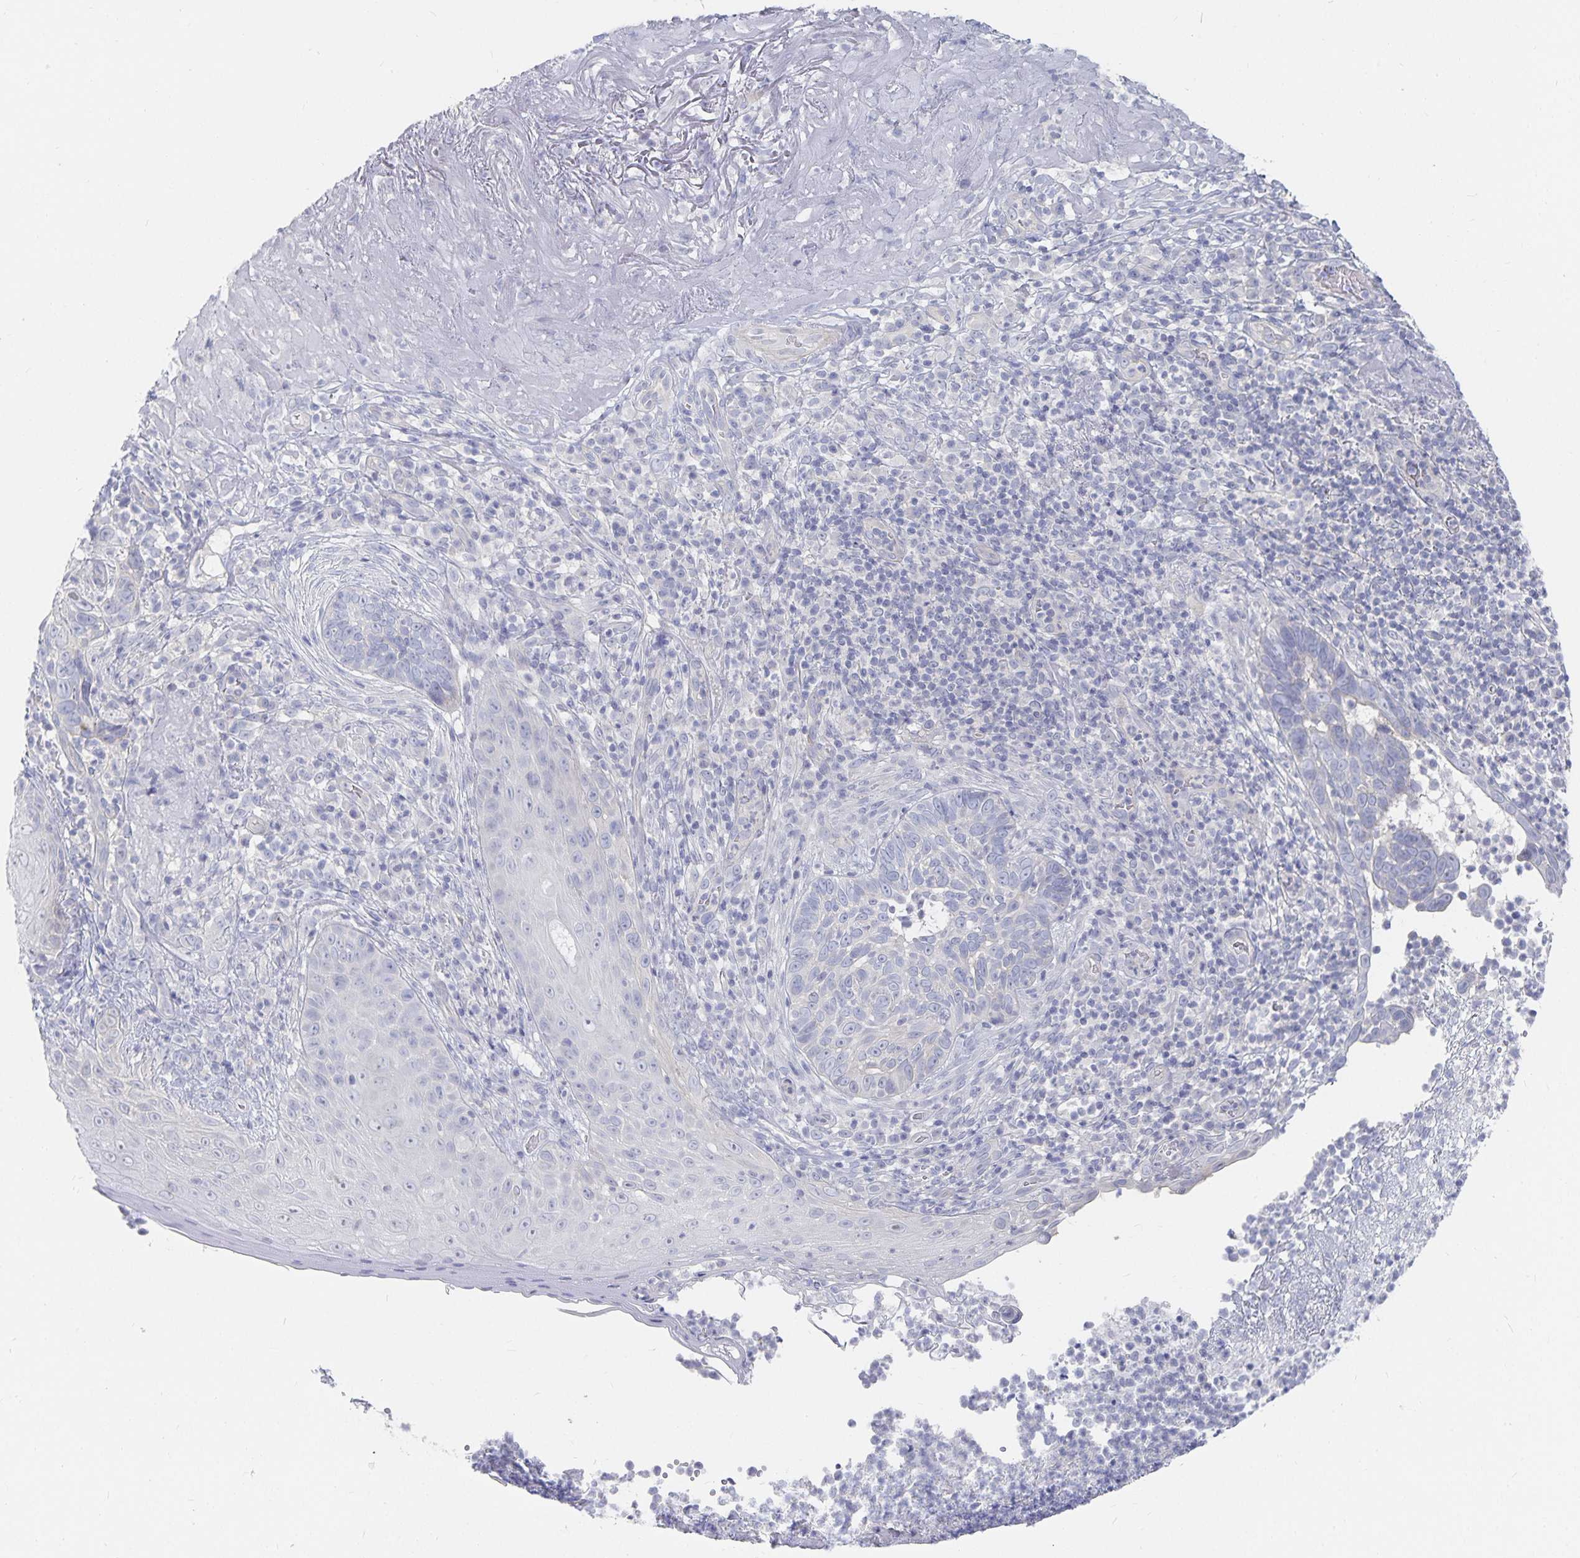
{"staining": {"intensity": "negative", "quantity": "none", "location": "none"}, "tissue": "skin cancer", "cell_type": "Tumor cells", "image_type": "cancer", "snomed": [{"axis": "morphology", "description": "Basal cell carcinoma"}, {"axis": "topography", "description": "Skin"}, {"axis": "topography", "description": "Skin of face"}], "caption": "Skin basal cell carcinoma was stained to show a protein in brown. There is no significant positivity in tumor cells. (Stains: DAB (3,3'-diaminobenzidine) IHC with hematoxylin counter stain, Microscopy: brightfield microscopy at high magnification).", "gene": "DNAH9", "patient": {"sex": "female", "age": 95}}